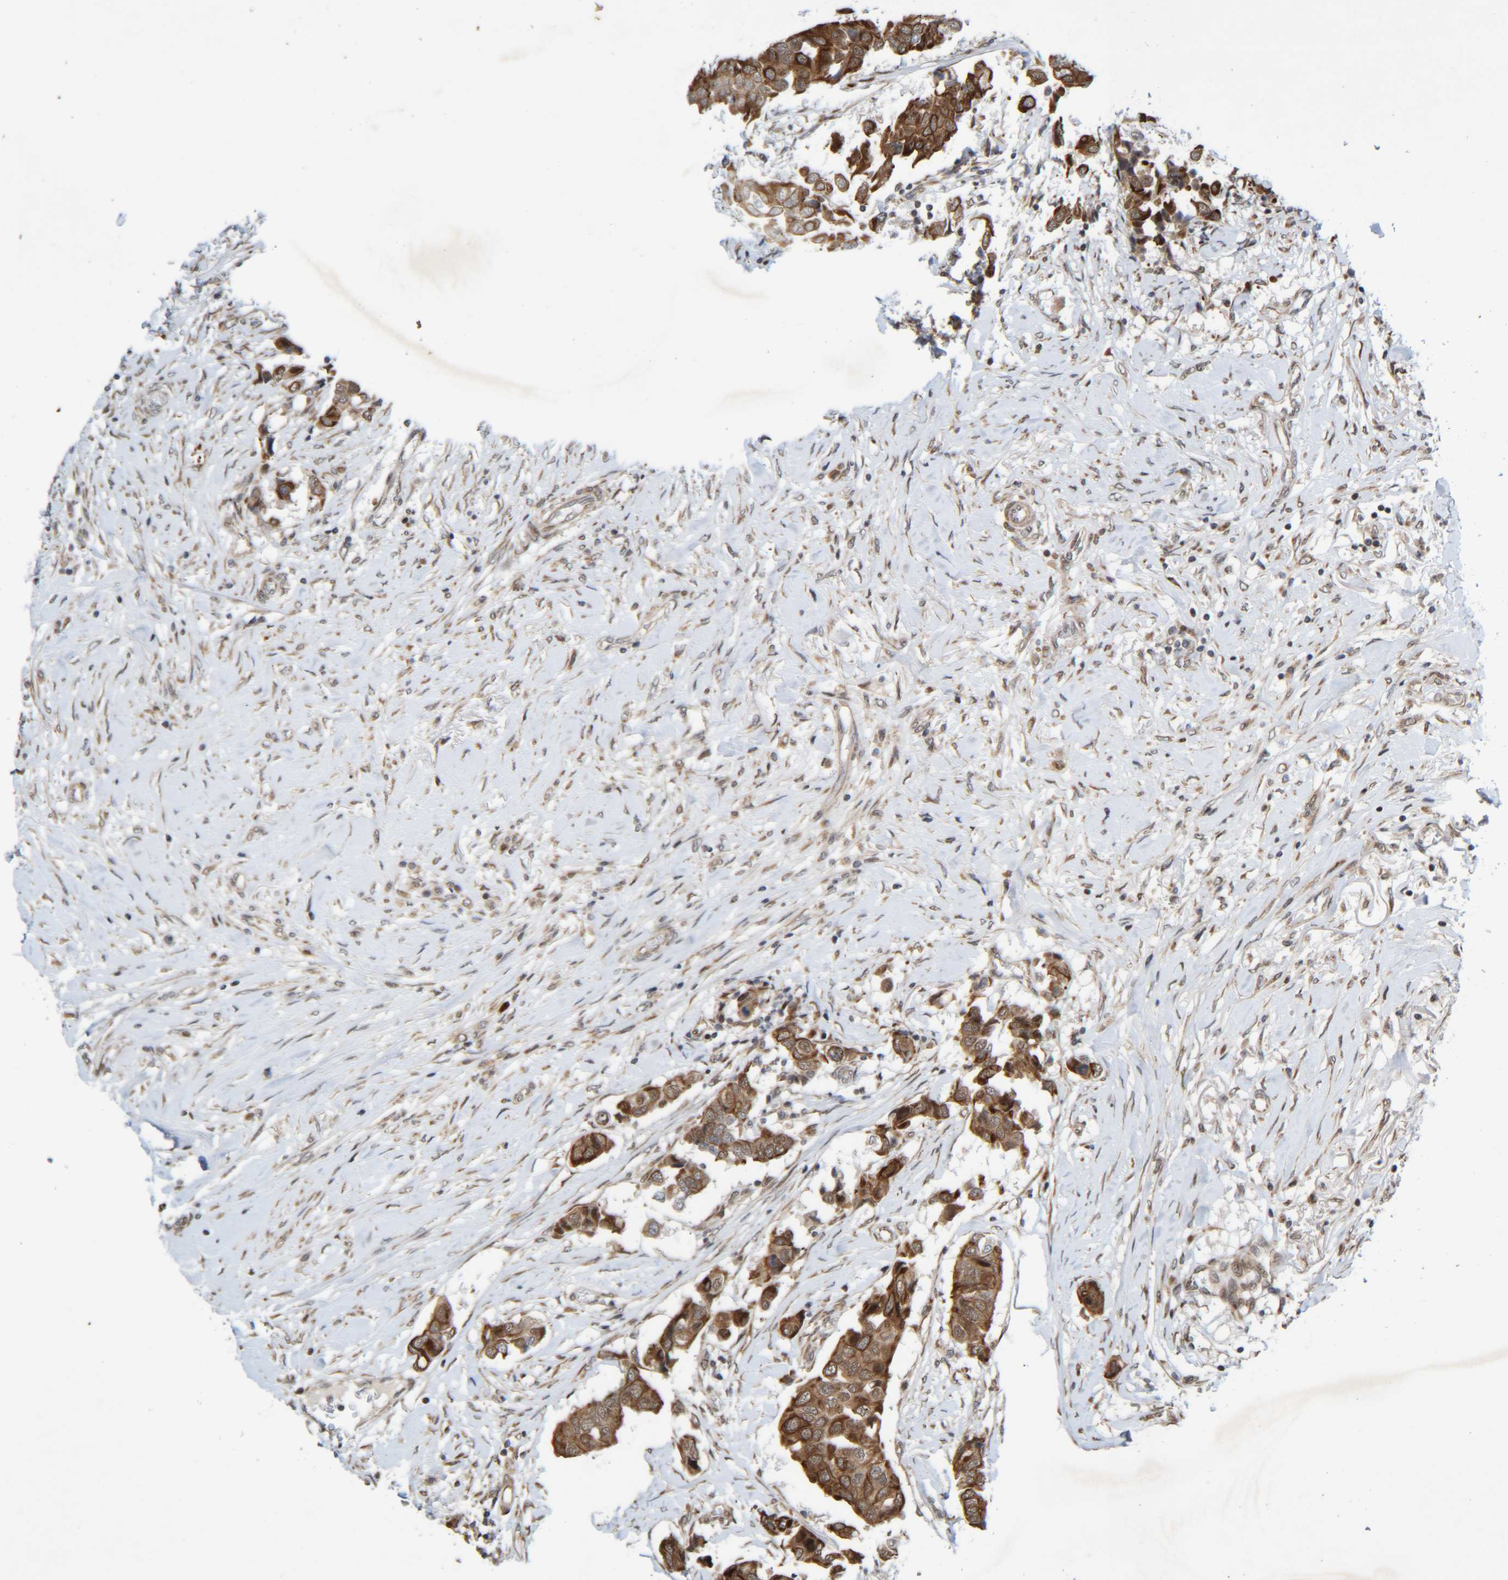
{"staining": {"intensity": "strong", "quantity": ">75%", "location": "cytoplasmic/membranous"}, "tissue": "breast cancer", "cell_type": "Tumor cells", "image_type": "cancer", "snomed": [{"axis": "morphology", "description": "Duct carcinoma"}, {"axis": "topography", "description": "Breast"}], "caption": "A histopathology image showing strong cytoplasmic/membranous staining in about >75% of tumor cells in breast cancer (infiltrating ductal carcinoma), as visualized by brown immunohistochemical staining.", "gene": "CCDC57", "patient": {"sex": "female", "age": 80}}